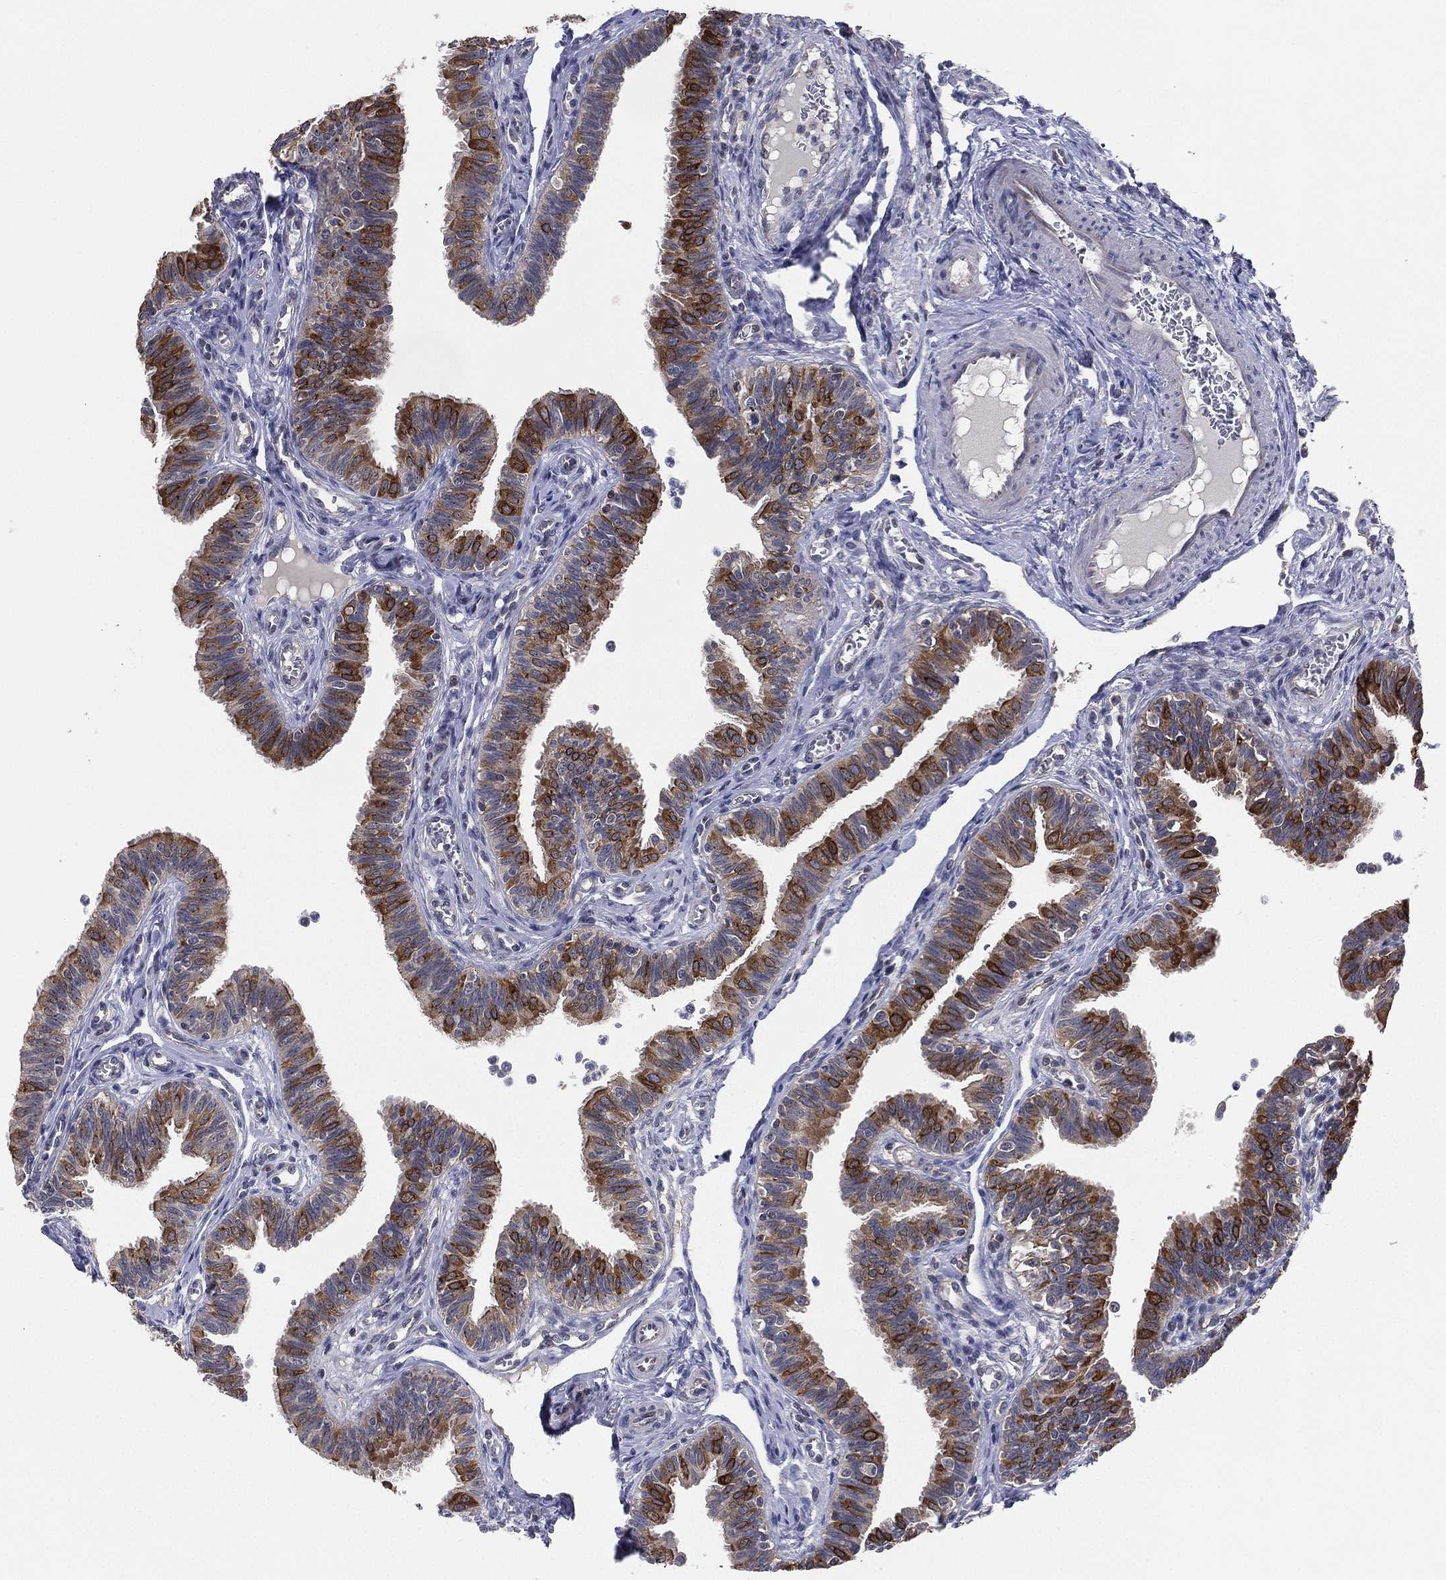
{"staining": {"intensity": "strong", "quantity": "25%-75%", "location": "cytoplasmic/membranous"}, "tissue": "fallopian tube", "cell_type": "Glandular cells", "image_type": "normal", "snomed": [{"axis": "morphology", "description": "Normal tissue, NOS"}, {"axis": "topography", "description": "Fallopian tube"}], "caption": "Protein expression analysis of benign fallopian tube shows strong cytoplasmic/membranous staining in approximately 25%-75% of glandular cells. (DAB (3,3'-diaminobenzidine) = brown stain, brightfield microscopy at high magnification).", "gene": "KAT14", "patient": {"sex": "female", "age": 36}}